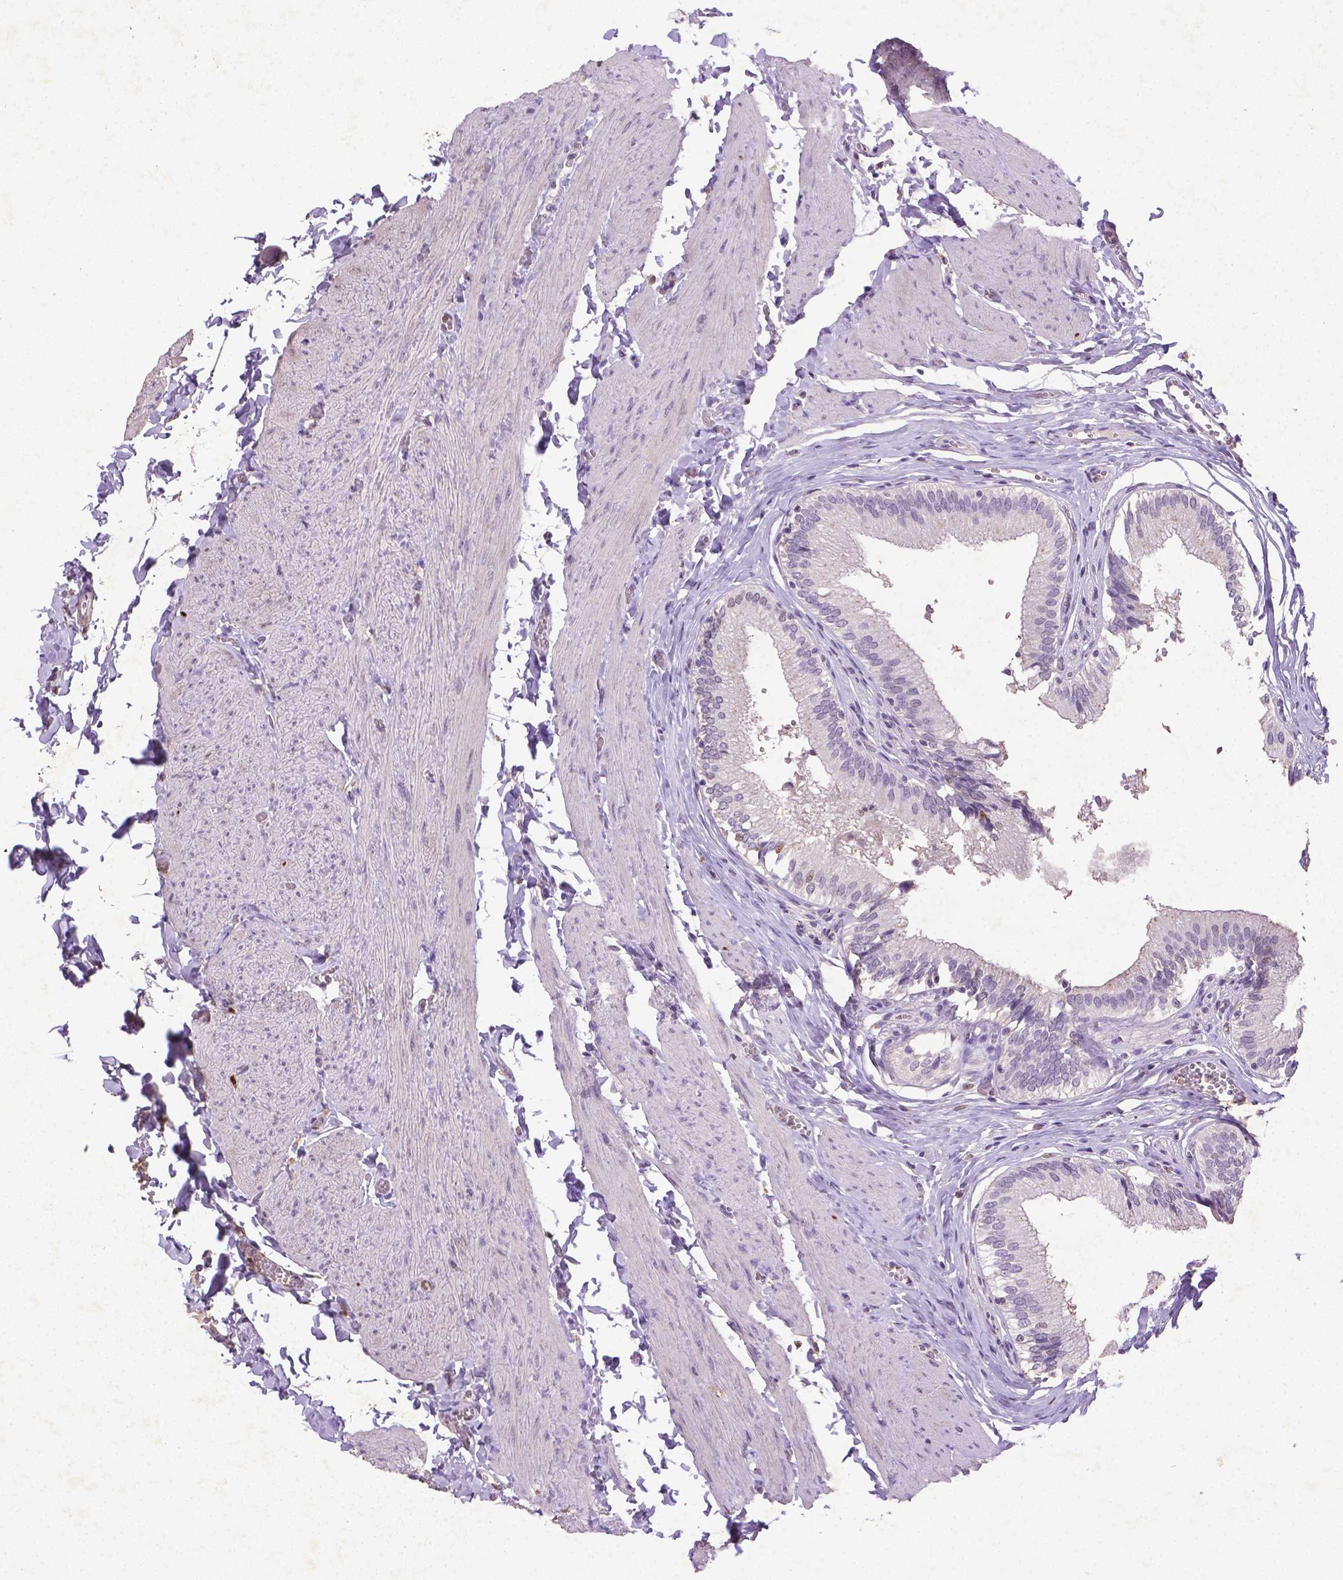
{"staining": {"intensity": "strong", "quantity": "25%-75%", "location": "cytoplasmic/membranous,nuclear"}, "tissue": "gallbladder", "cell_type": "Glandular cells", "image_type": "normal", "snomed": [{"axis": "morphology", "description": "Normal tissue, NOS"}, {"axis": "topography", "description": "Gallbladder"}, {"axis": "topography", "description": "Peripheral nerve tissue"}], "caption": "Glandular cells display strong cytoplasmic/membranous,nuclear positivity in about 25%-75% of cells in benign gallbladder. The staining was performed using DAB to visualize the protein expression in brown, while the nuclei were stained in blue with hematoxylin (Magnification: 20x).", "gene": "CDKN1A", "patient": {"sex": "male", "age": 17}}